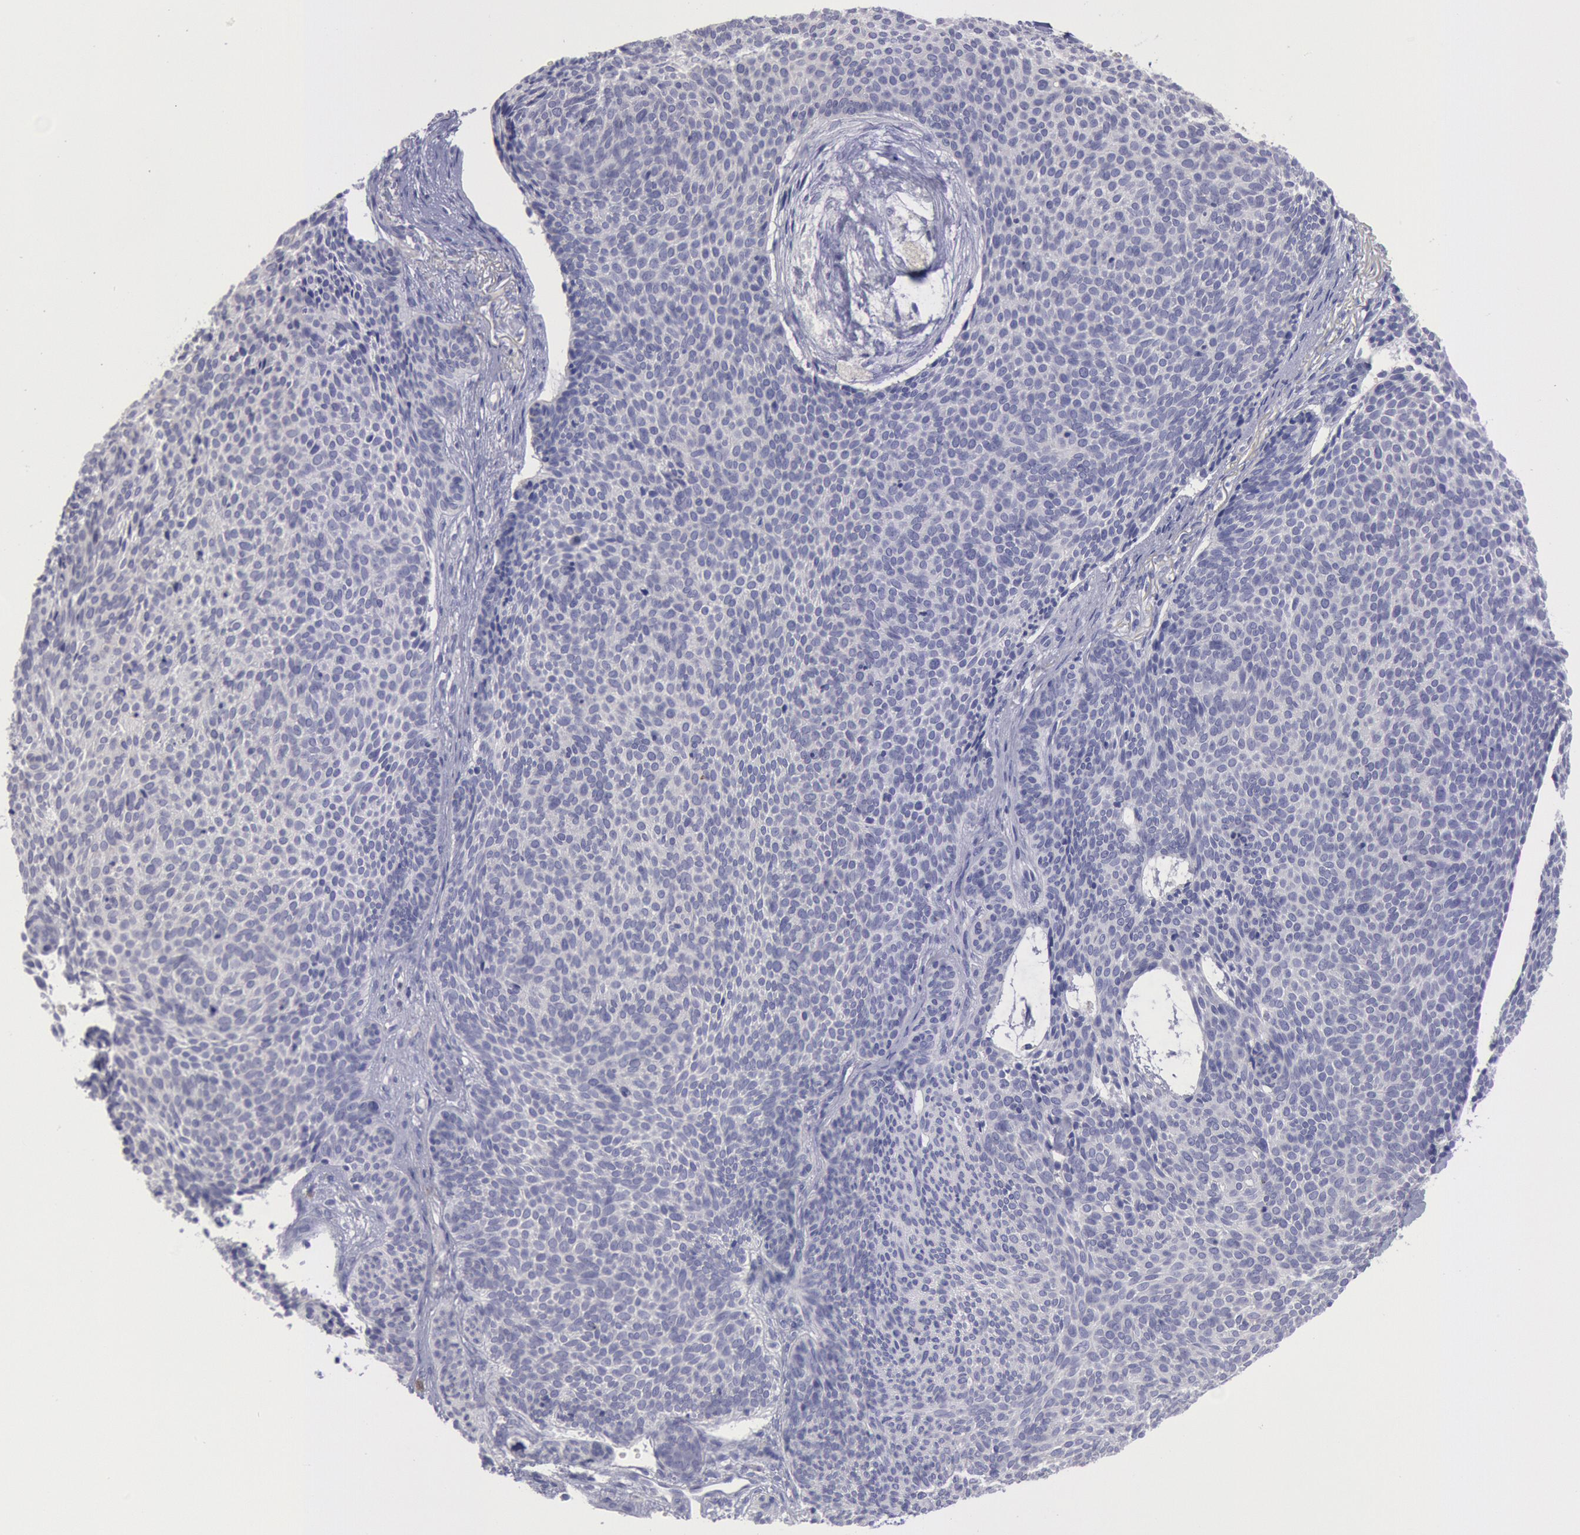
{"staining": {"intensity": "negative", "quantity": "none", "location": "none"}, "tissue": "skin cancer", "cell_type": "Tumor cells", "image_type": "cancer", "snomed": [{"axis": "morphology", "description": "Basal cell carcinoma"}, {"axis": "topography", "description": "Skin"}], "caption": "Immunohistochemical staining of human basal cell carcinoma (skin) shows no significant staining in tumor cells.", "gene": "MYH7", "patient": {"sex": "male", "age": 84}}